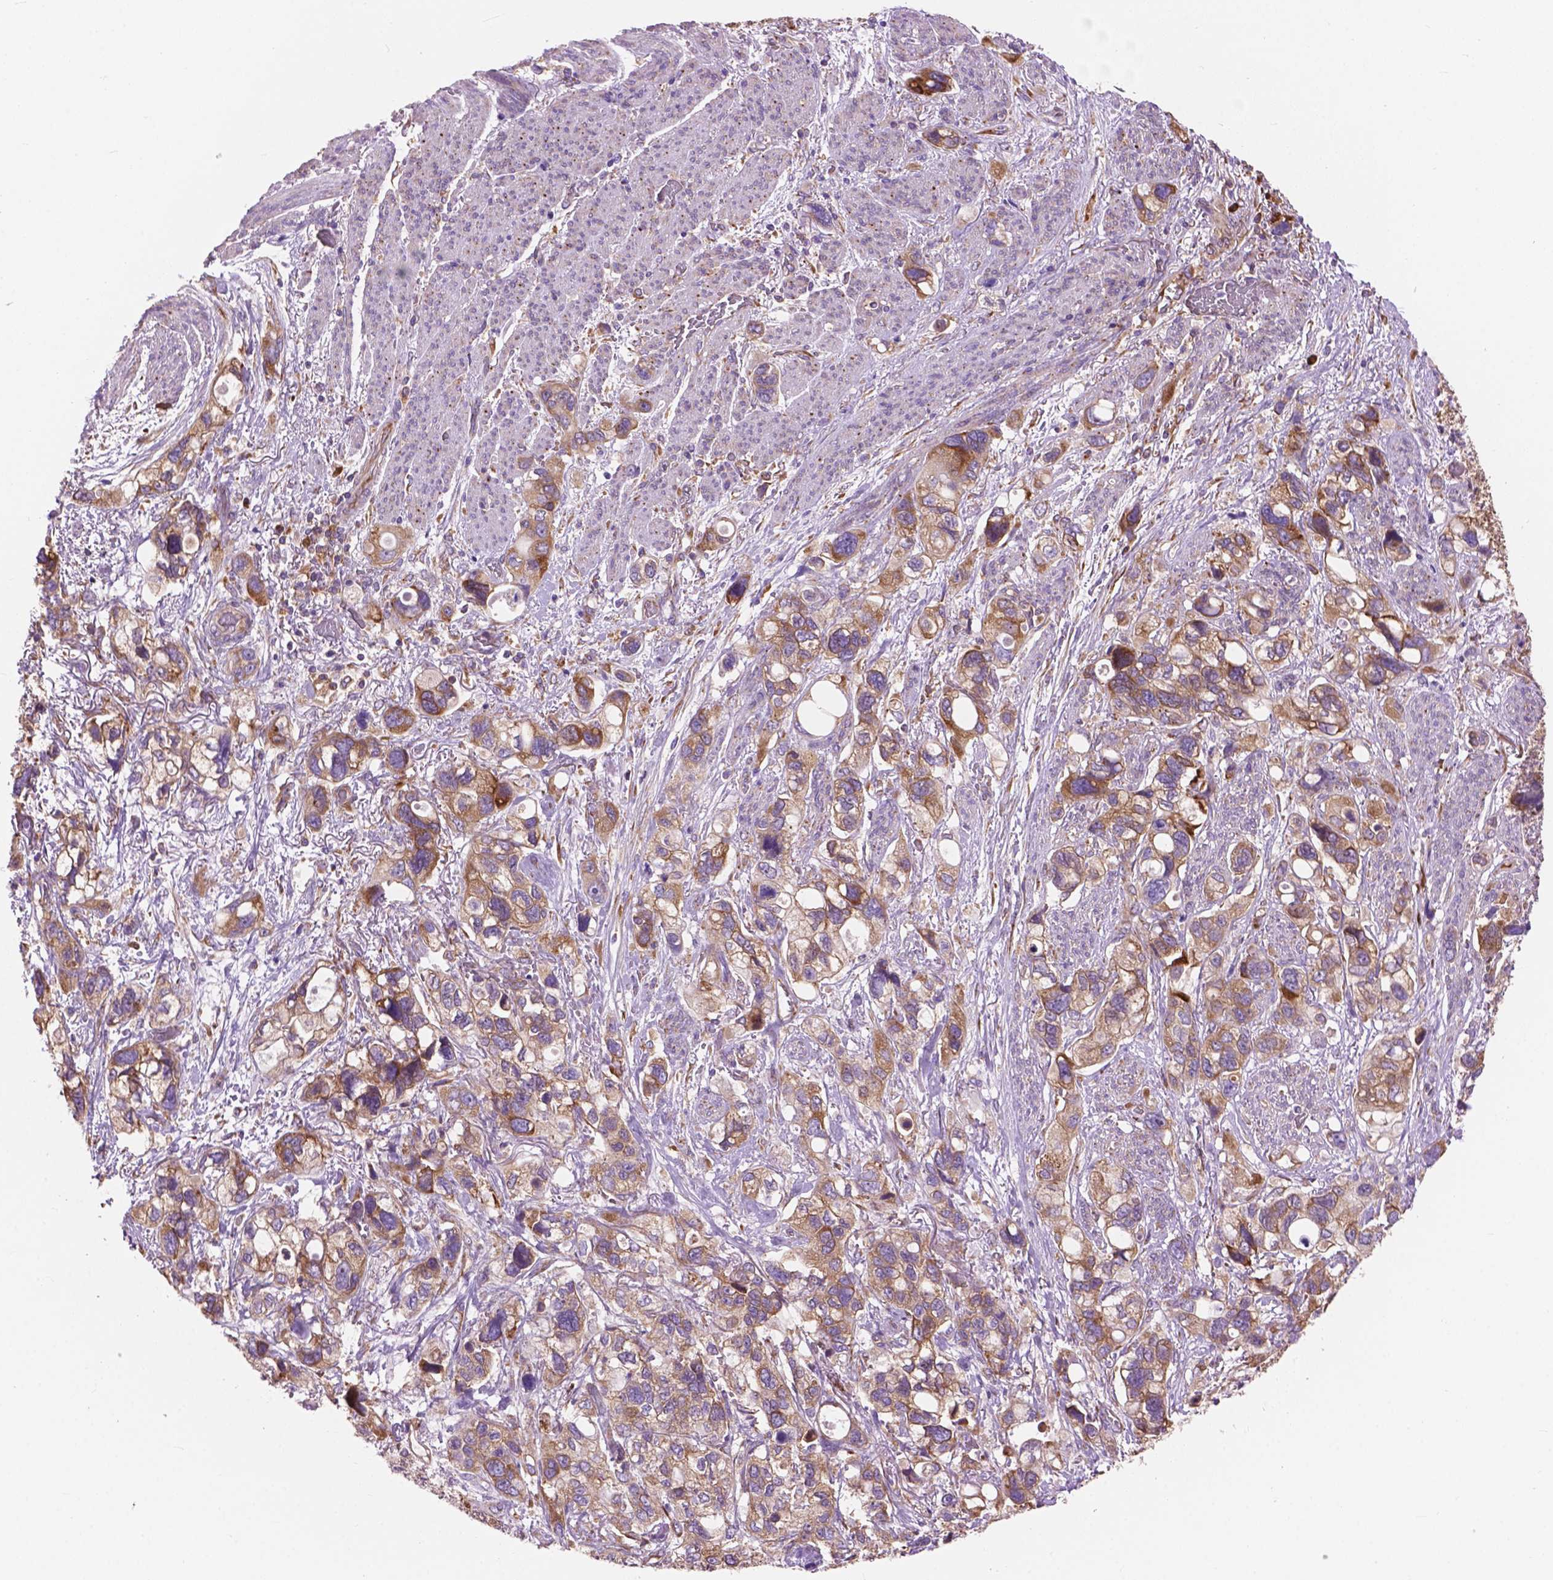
{"staining": {"intensity": "moderate", "quantity": ">75%", "location": "cytoplasmic/membranous"}, "tissue": "stomach cancer", "cell_type": "Tumor cells", "image_type": "cancer", "snomed": [{"axis": "morphology", "description": "Adenocarcinoma, NOS"}, {"axis": "topography", "description": "Stomach, upper"}], "caption": "Protein staining shows moderate cytoplasmic/membranous staining in approximately >75% of tumor cells in stomach adenocarcinoma.", "gene": "RPL37A", "patient": {"sex": "female", "age": 81}}